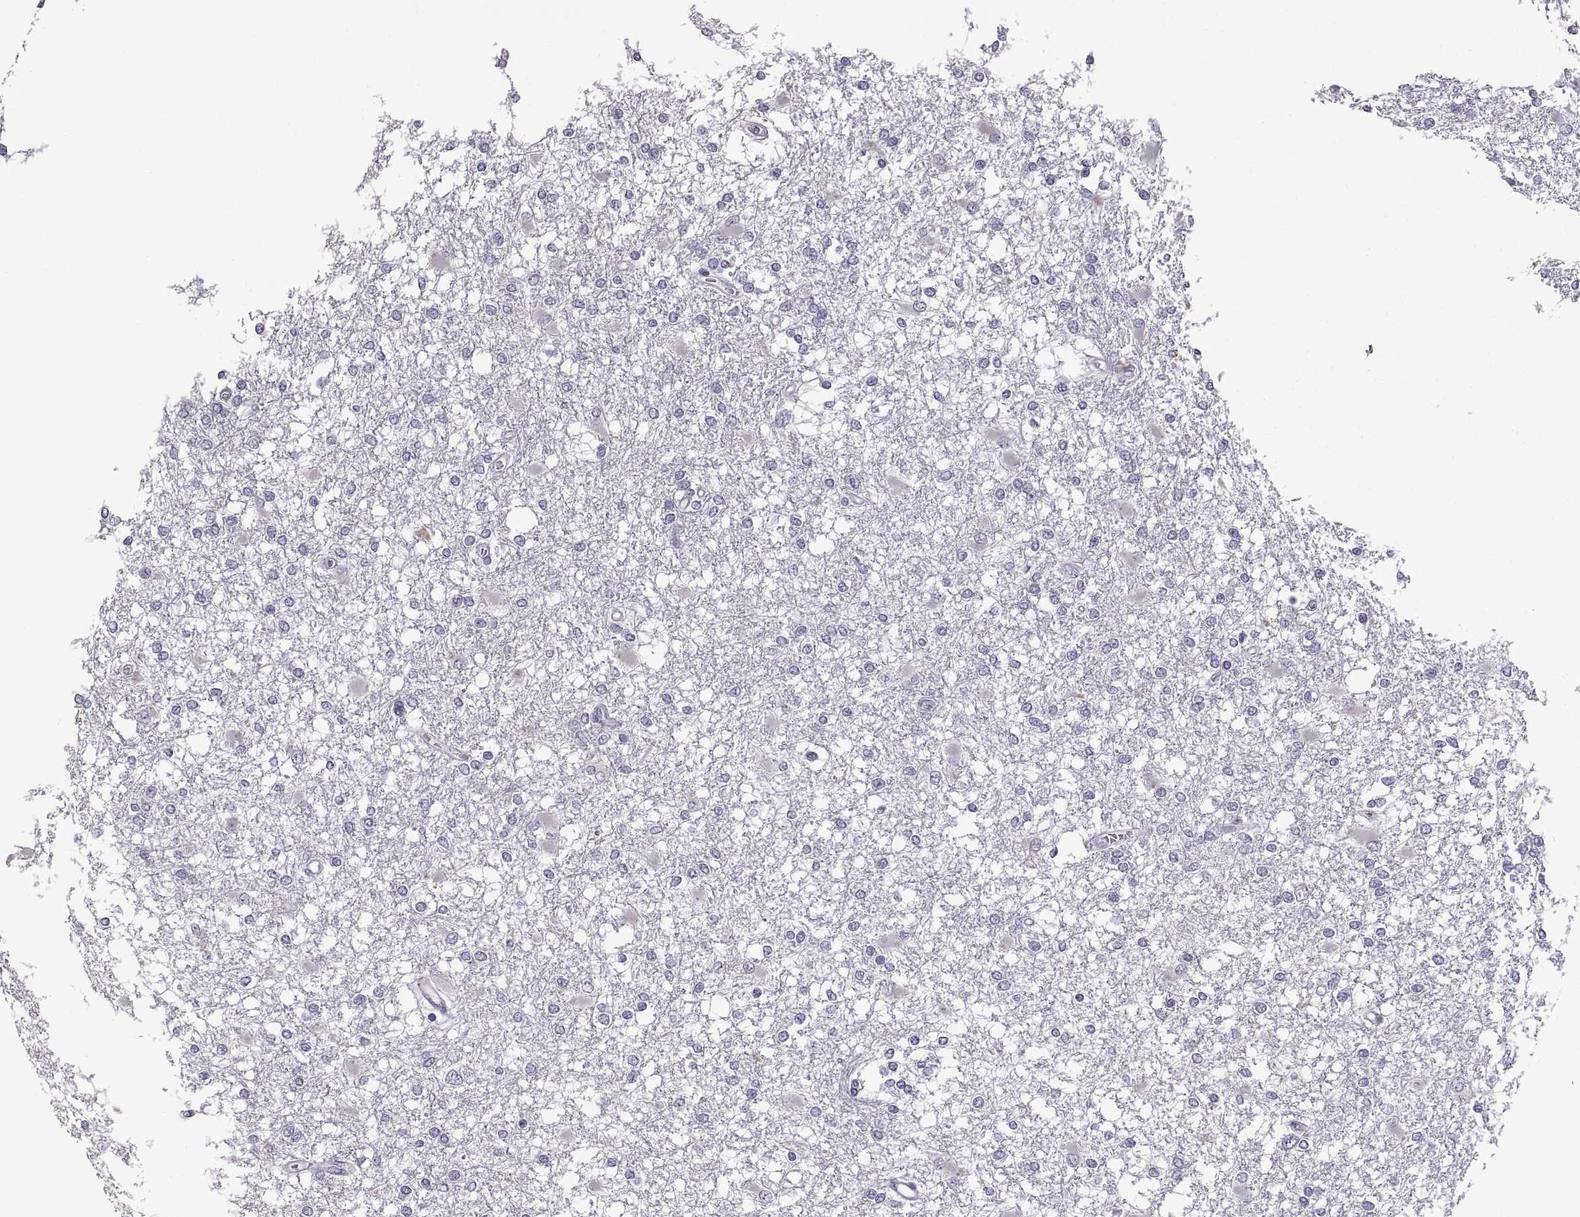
{"staining": {"intensity": "negative", "quantity": "none", "location": "none"}, "tissue": "glioma", "cell_type": "Tumor cells", "image_type": "cancer", "snomed": [{"axis": "morphology", "description": "Glioma, malignant, High grade"}, {"axis": "topography", "description": "Cerebral cortex"}], "caption": "A high-resolution micrograph shows immunohistochemistry staining of glioma, which exhibits no significant positivity in tumor cells.", "gene": "RDM1", "patient": {"sex": "male", "age": 79}}